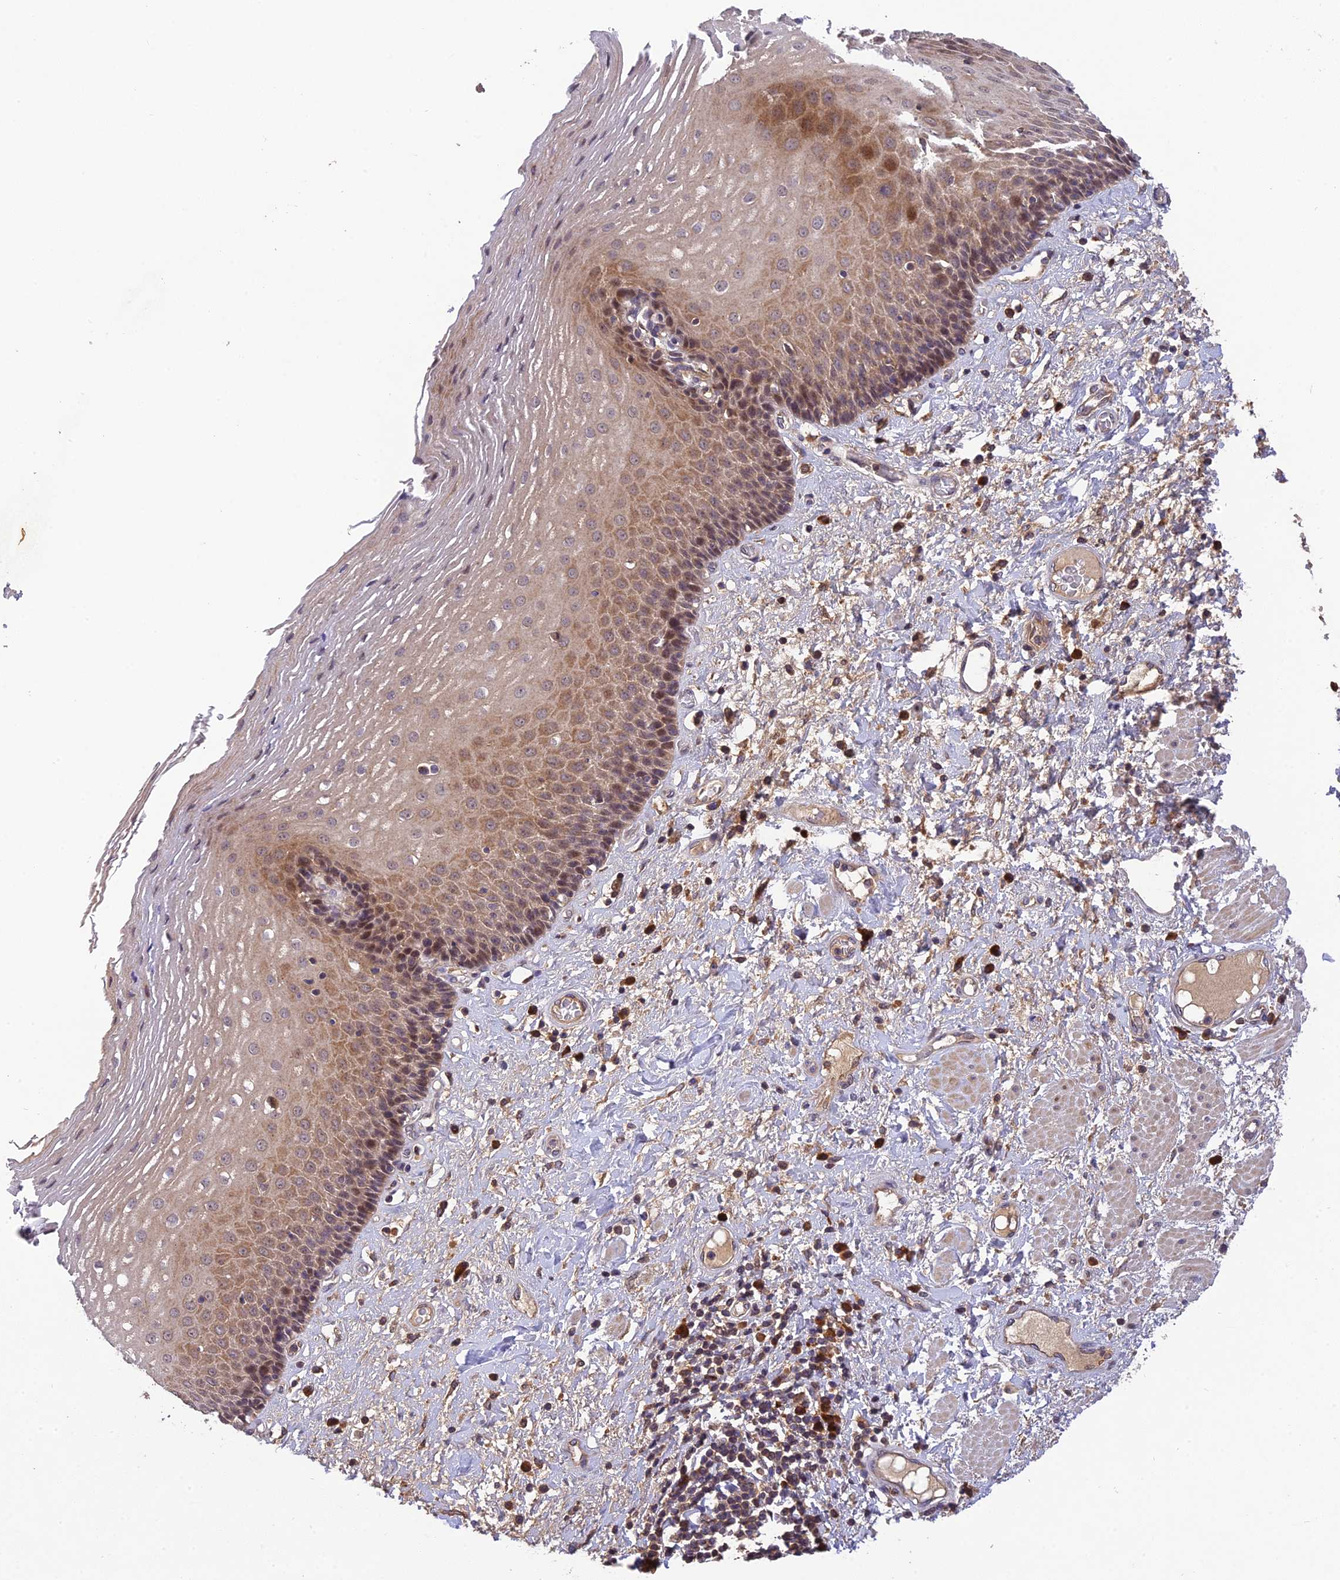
{"staining": {"intensity": "moderate", "quantity": "25%-75%", "location": "cytoplasmic/membranous,nuclear"}, "tissue": "esophagus", "cell_type": "Squamous epithelial cells", "image_type": "normal", "snomed": [{"axis": "morphology", "description": "Normal tissue, NOS"}, {"axis": "morphology", "description": "Adenocarcinoma, NOS"}, {"axis": "topography", "description": "Esophagus"}], "caption": "High-magnification brightfield microscopy of benign esophagus stained with DAB (brown) and counterstained with hematoxylin (blue). squamous epithelial cells exhibit moderate cytoplasmic/membranous,nuclear positivity is identified in approximately25%-75% of cells. The staining is performed using DAB (3,3'-diaminobenzidine) brown chromogen to label protein expression. The nuclei are counter-stained blue using hematoxylin.", "gene": "DENND5B", "patient": {"sex": "male", "age": 62}}